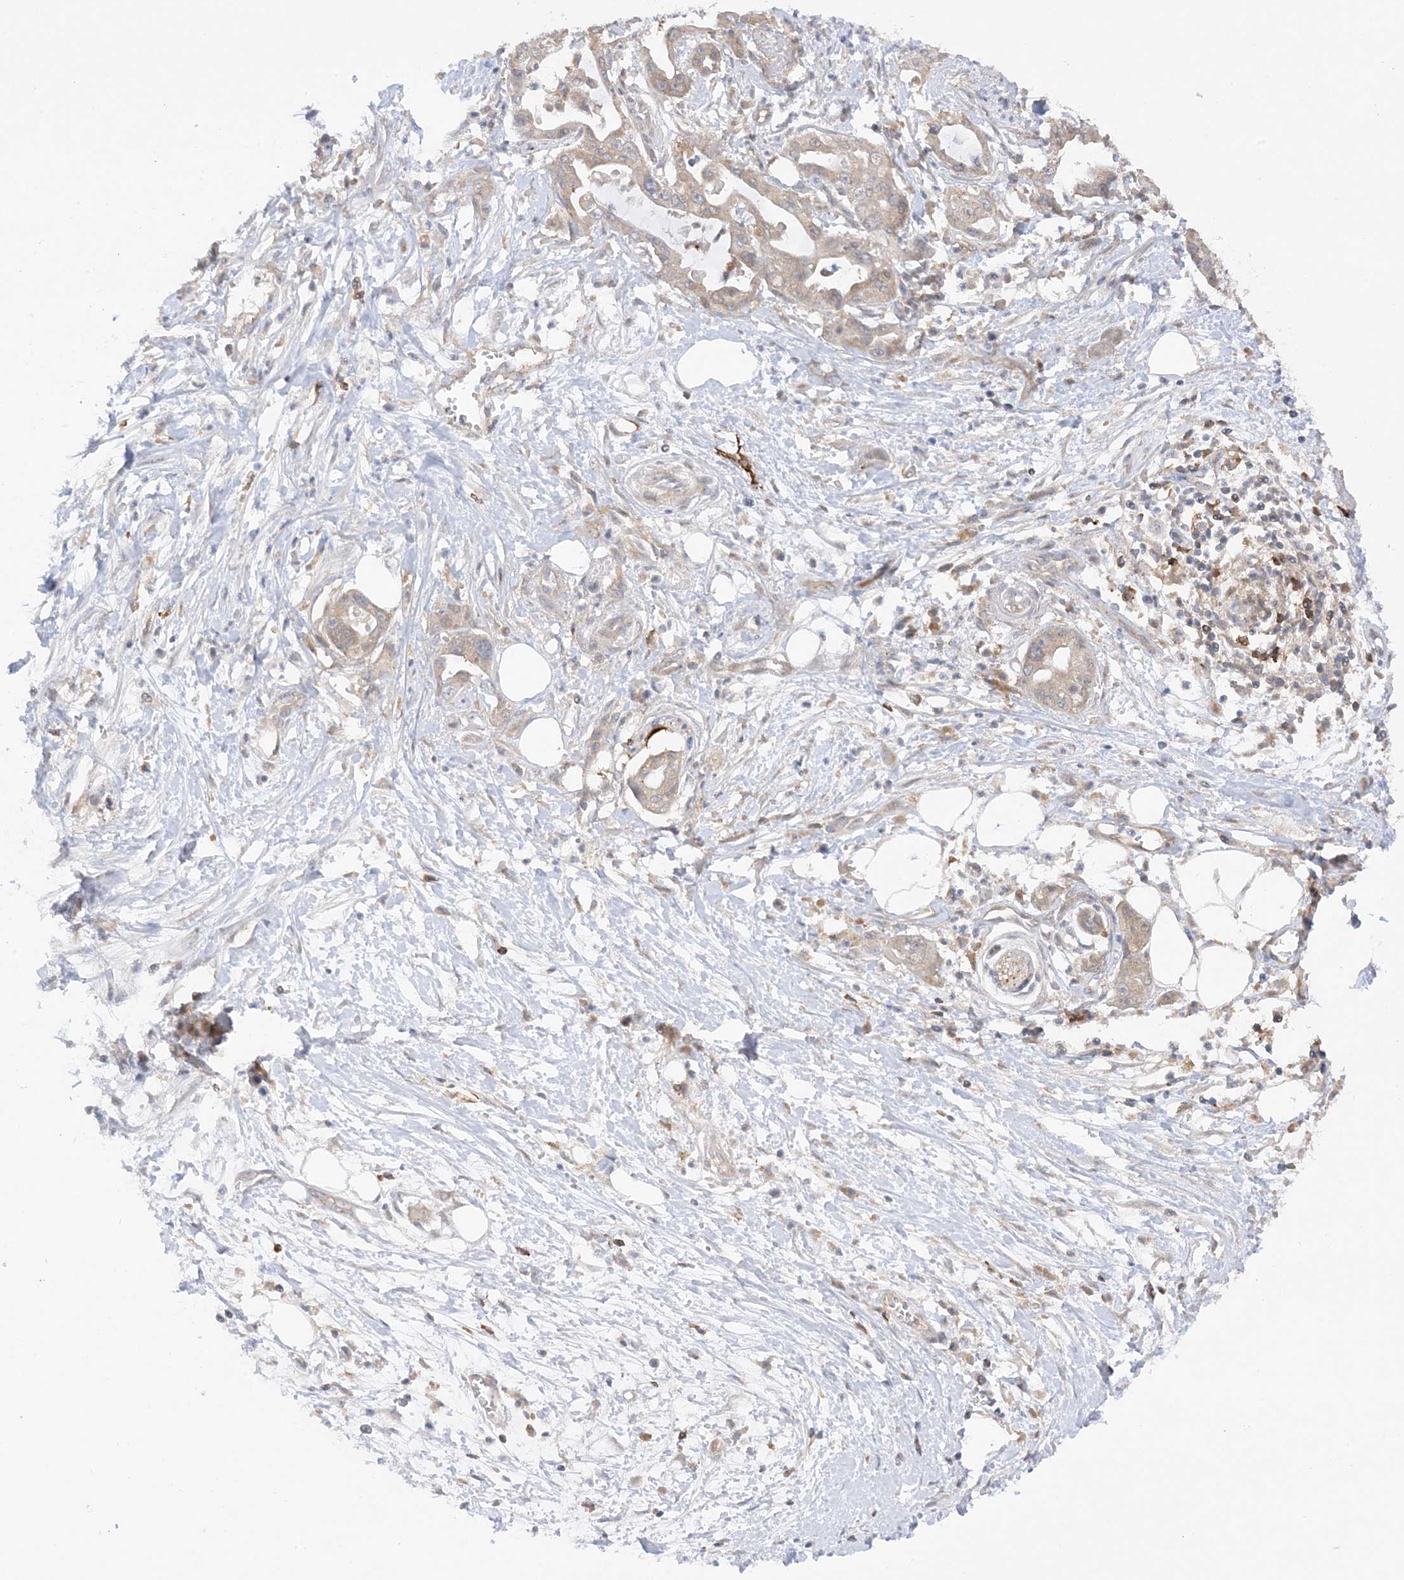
{"staining": {"intensity": "negative", "quantity": "none", "location": "none"}, "tissue": "pancreatic cancer", "cell_type": "Tumor cells", "image_type": "cancer", "snomed": [{"axis": "morphology", "description": "Adenocarcinoma, NOS"}, {"axis": "topography", "description": "Pancreas"}], "caption": "This histopathology image is of pancreatic cancer (adenocarcinoma) stained with IHC to label a protein in brown with the nuclei are counter-stained blue. There is no positivity in tumor cells. (Brightfield microscopy of DAB (3,3'-diaminobenzidine) immunohistochemistry (IHC) at high magnification).", "gene": "PHACTR2", "patient": {"sex": "male", "age": 68}}